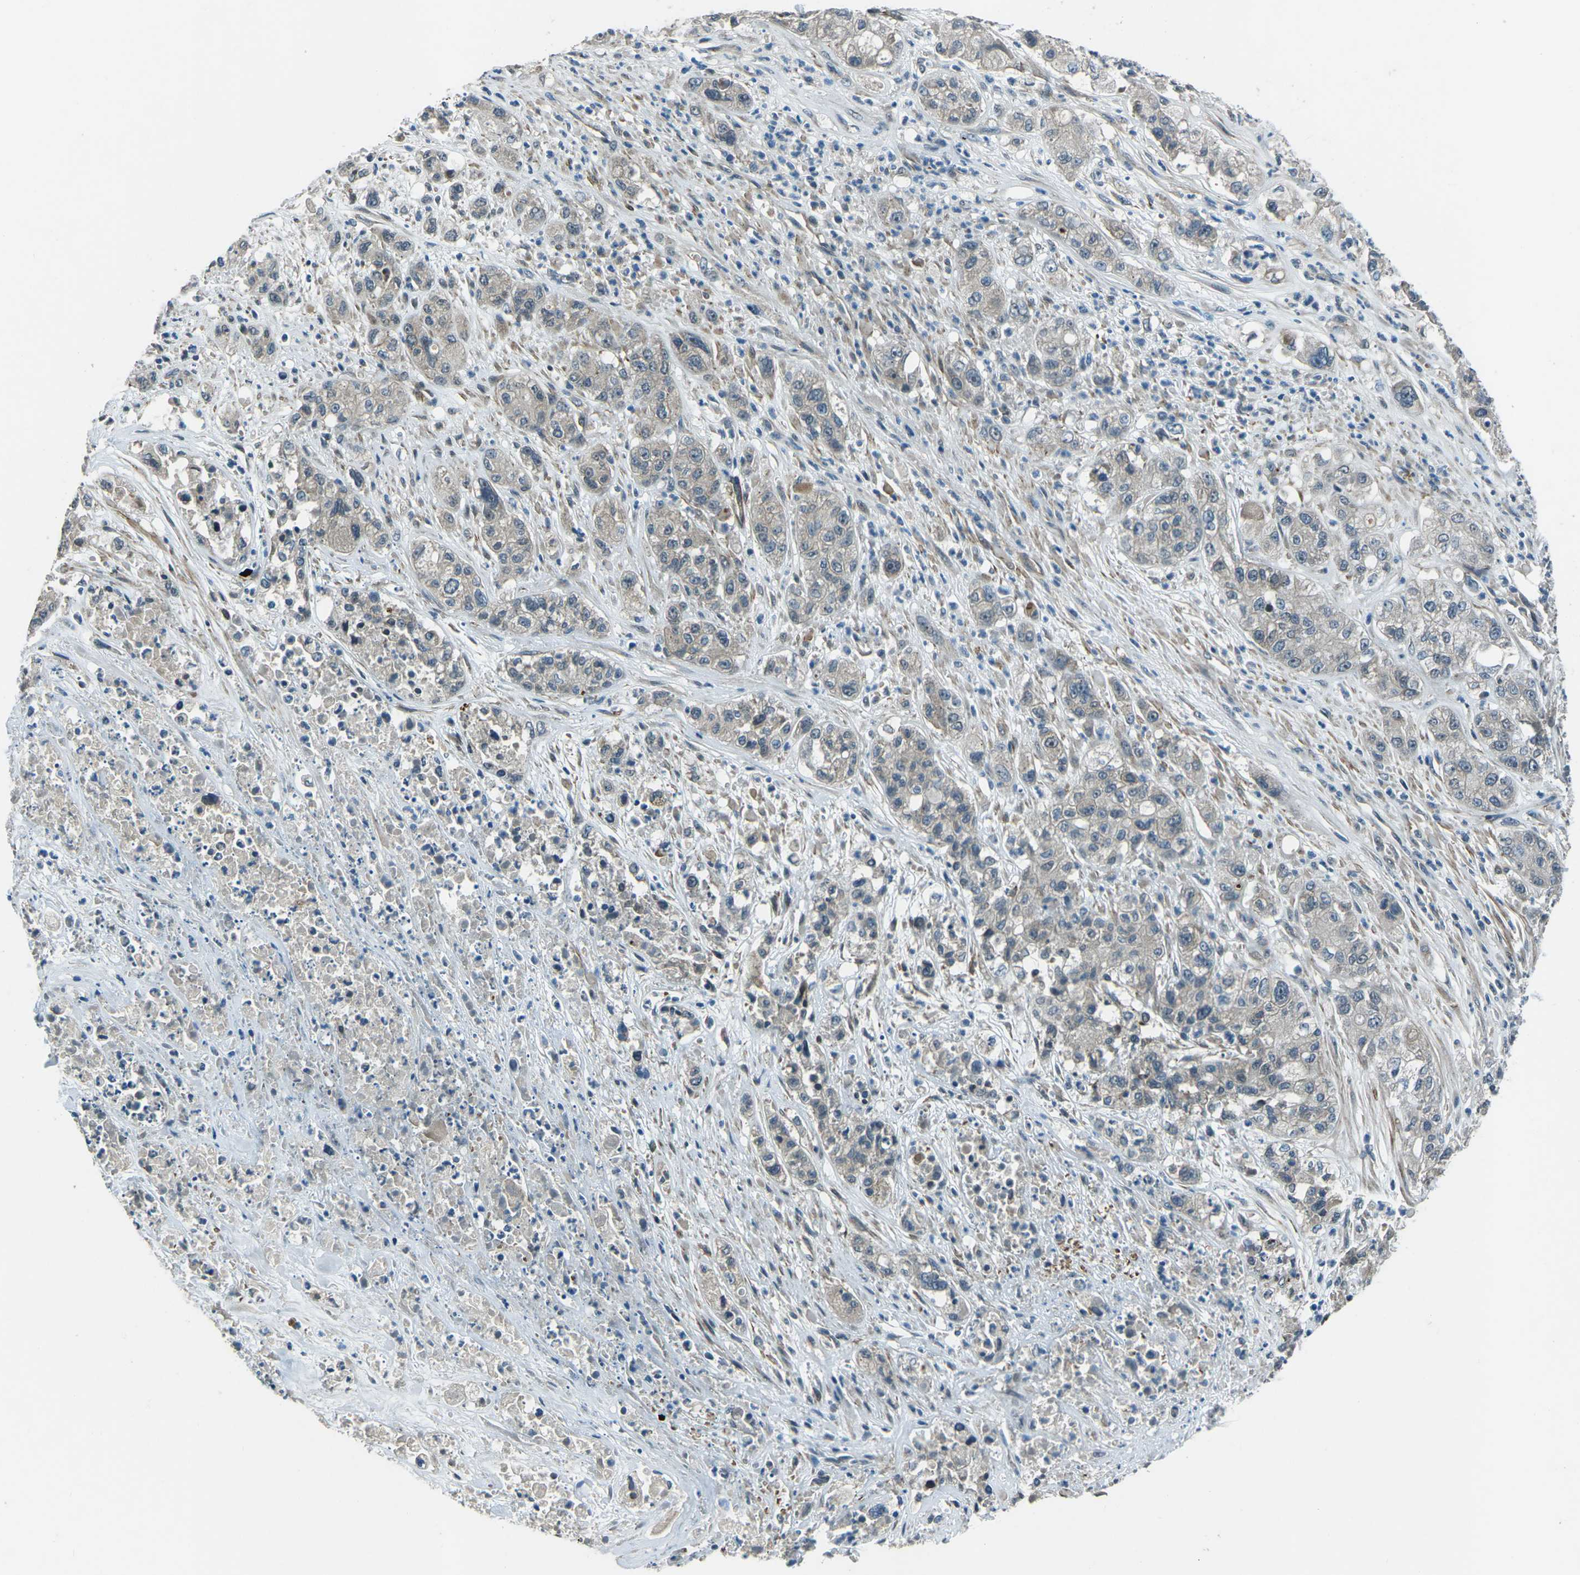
{"staining": {"intensity": "weak", "quantity": "<25%", "location": "cytoplasmic/membranous"}, "tissue": "pancreatic cancer", "cell_type": "Tumor cells", "image_type": "cancer", "snomed": [{"axis": "morphology", "description": "Adenocarcinoma, NOS"}, {"axis": "topography", "description": "Pancreas"}], "caption": "This is an immunohistochemistry (IHC) photomicrograph of human adenocarcinoma (pancreatic). There is no staining in tumor cells.", "gene": "AFAP1", "patient": {"sex": "female", "age": 78}}